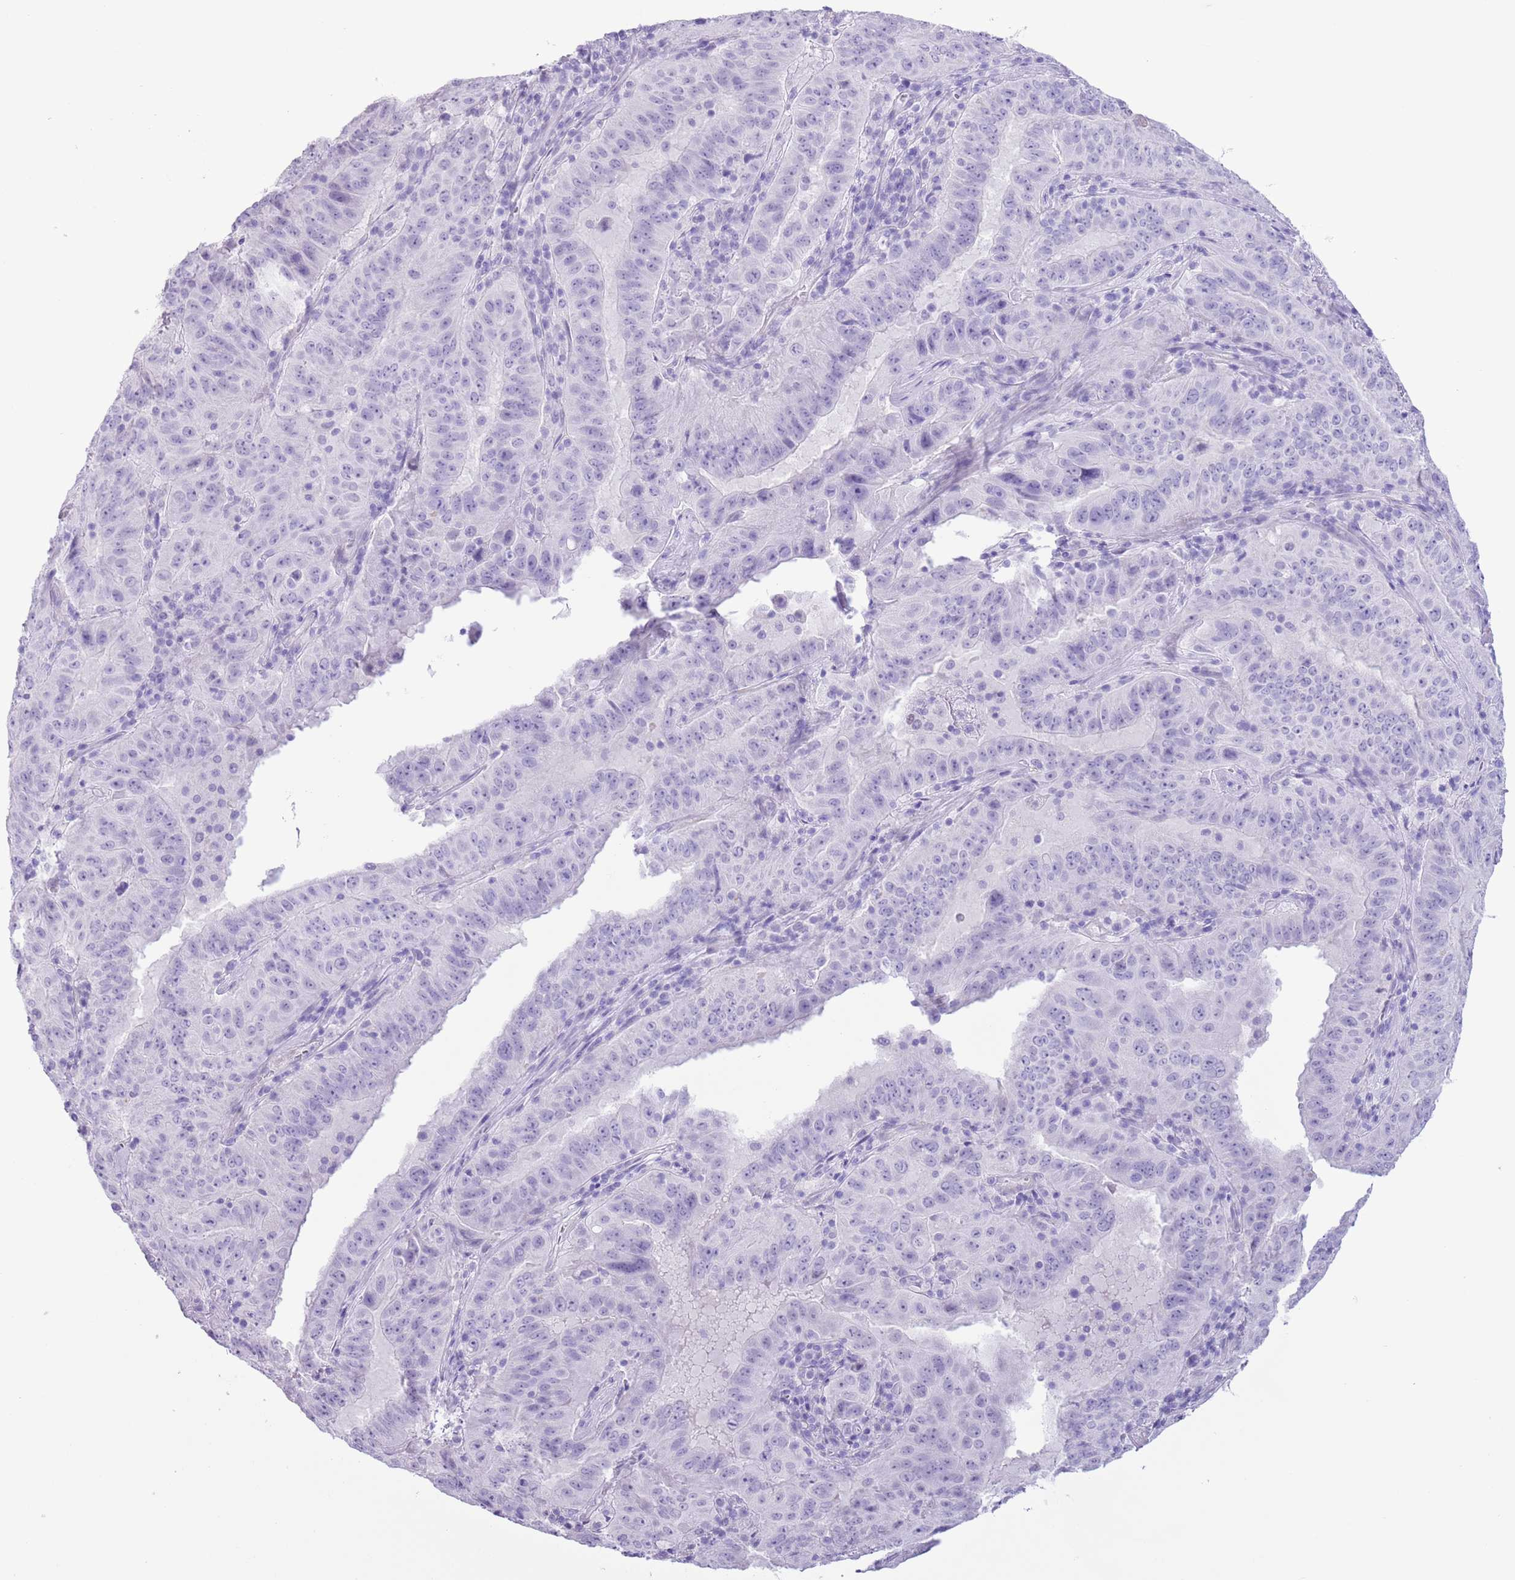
{"staining": {"intensity": "negative", "quantity": "none", "location": "none"}, "tissue": "pancreatic cancer", "cell_type": "Tumor cells", "image_type": "cancer", "snomed": [{"axis": "morphology", "description": "Adenocarcinoma, NOS"}, {"axis": "topography", "description": "Pancreas"}], "caption": "This image is of pancreatic adenocarcinoma stained with immunohistochemistry (IHC) to label a protein in brown with the nuclei are counter-stained blue. There is no positivity in tumor cells.", "gene": "SLC7A14", "patient": {"sex": "male", "age": 63}}